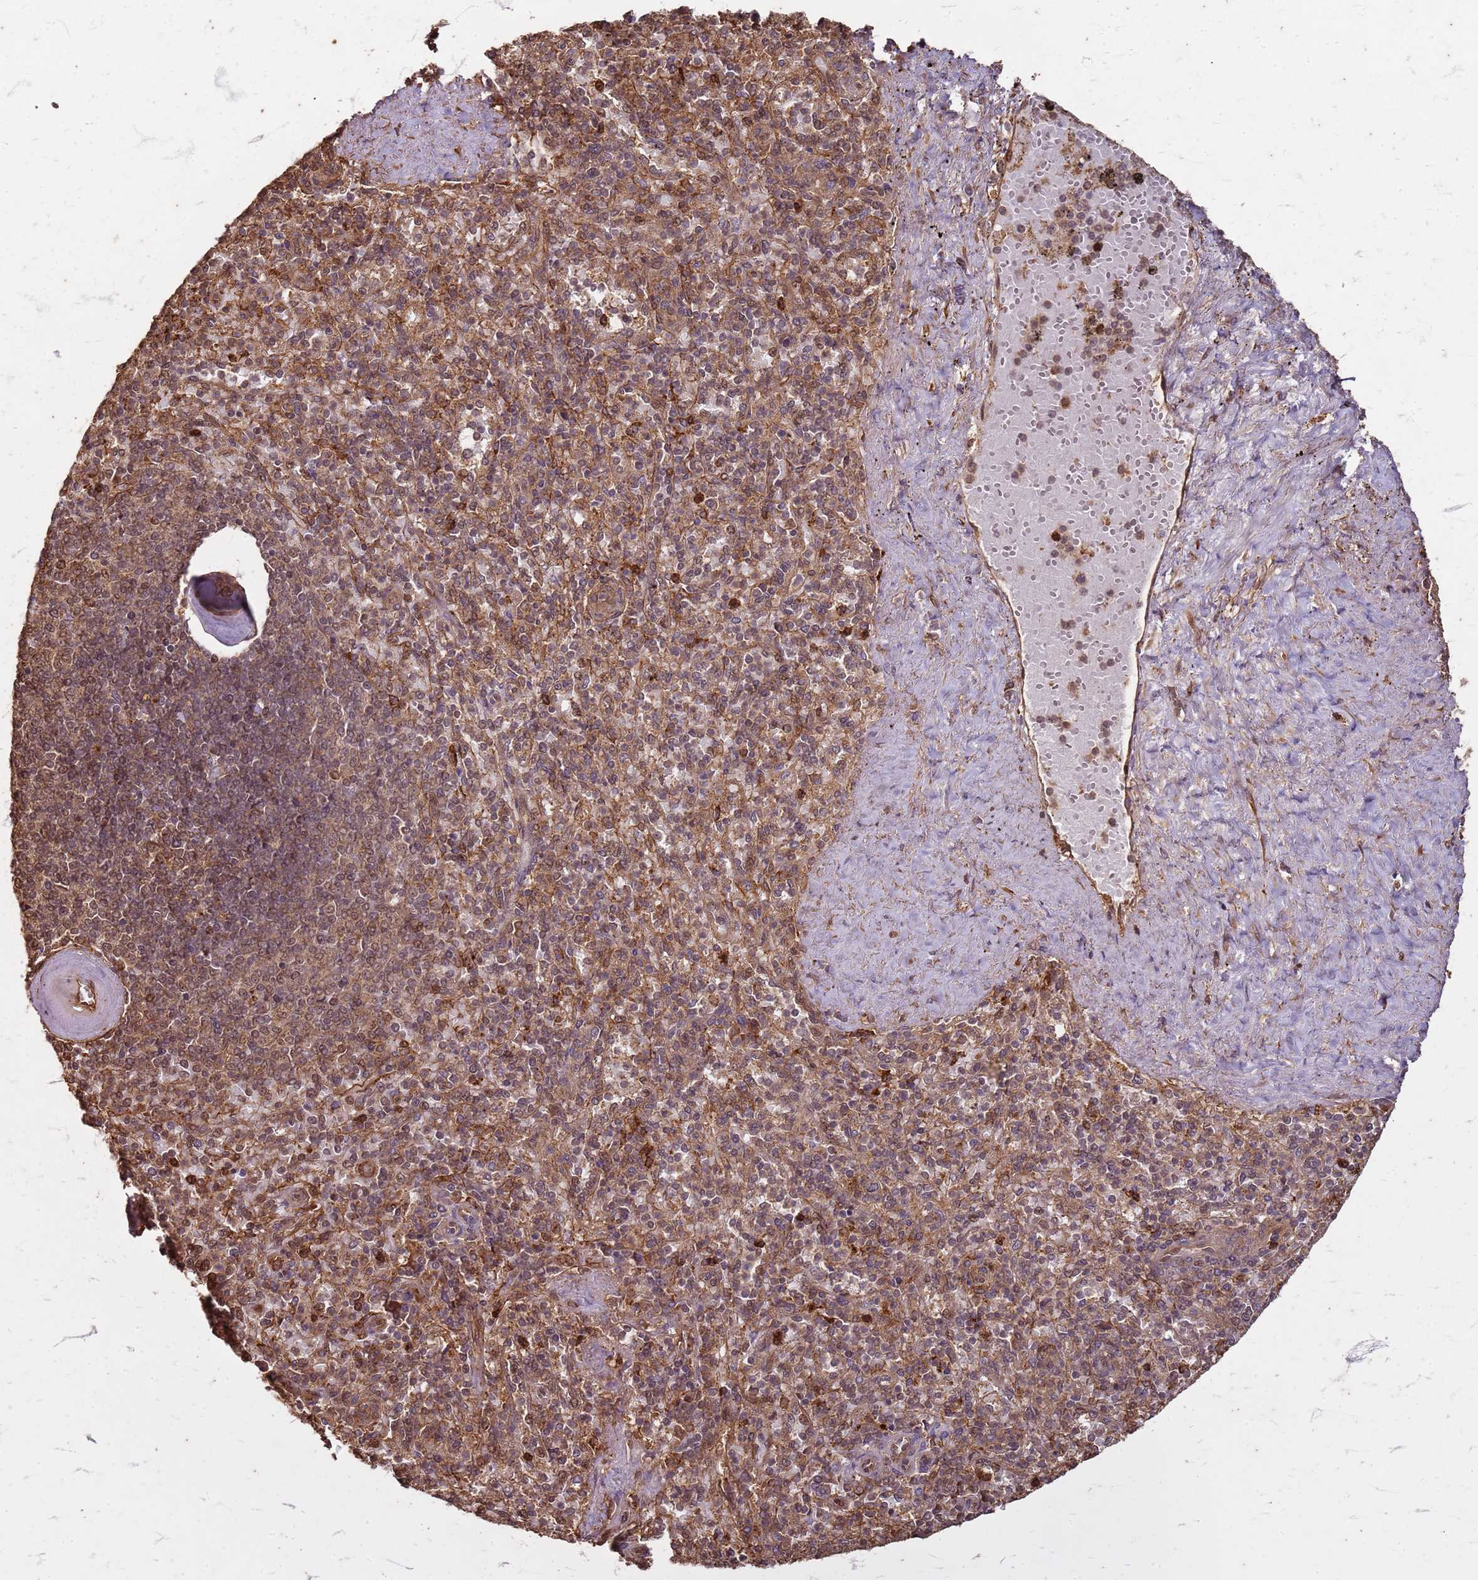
{"staining": {"intensity": "weak", "quantity": "25%-75%", "location": "cytoplasmic/membranous"}, "tissue": "spleen", "cell_type": "Cells in red pulp", "image_type": "normal", "snomed": [{"axis": "morphology", "description": "Normal tissue, NOS"}, {"axis": "topography", "description": "Spleen"}], "caption": "Protein expression by IHC shows weak cytoplasmic/membranous positivity in approximately 25%-75% of cells in red pulp in normal spleen.", "gene": "KIF26A", "patient": {"sex": "male", "age": 82}}